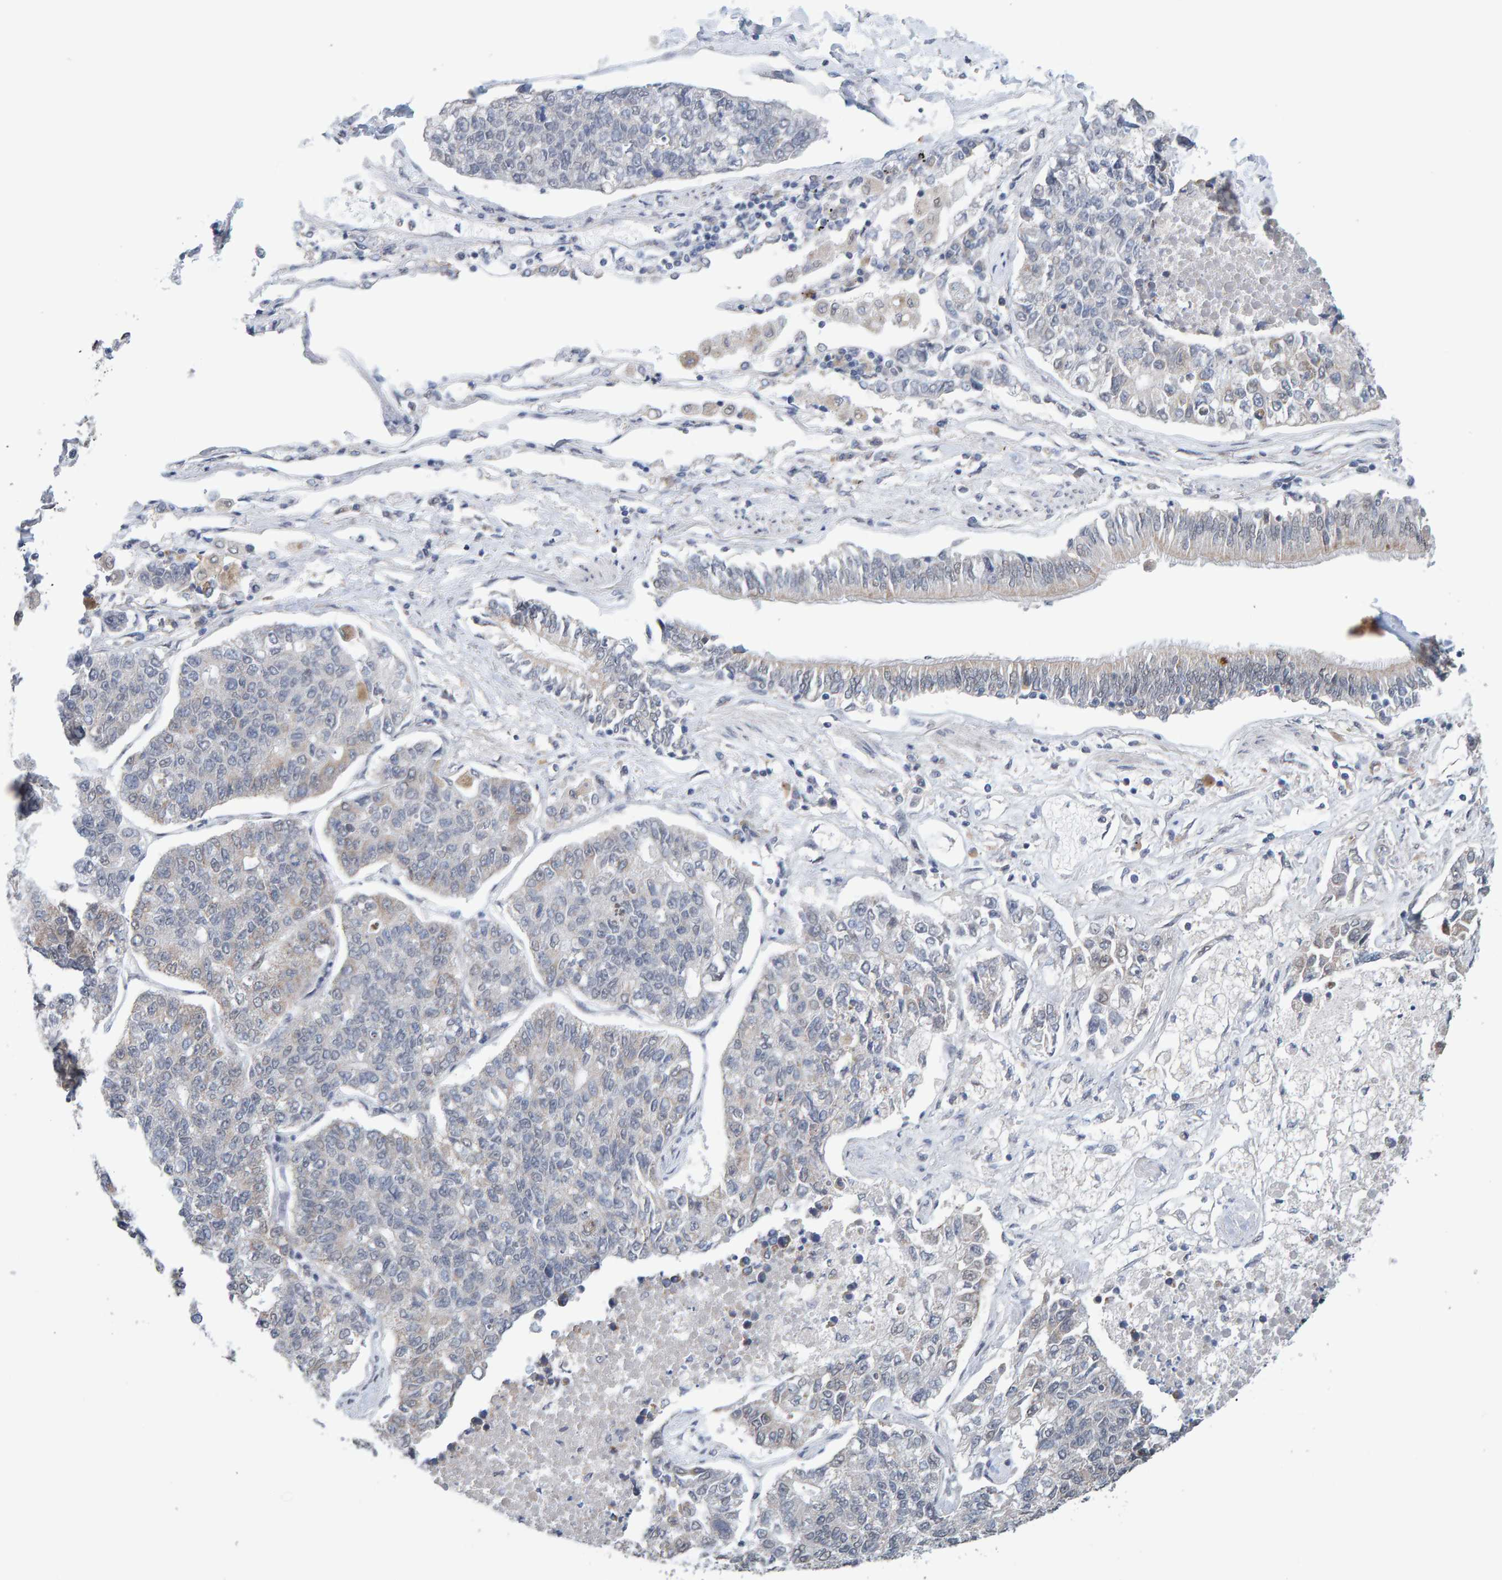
{"staining": {"intensity": "negative", "quantity": "none", "location": "none"}, "tissue": "lung cancer", "cell_type": "Tumor cells", "image_type": "cancer", "snomed": [{"axis": "morphology", "description": "Adenocarcinoma, NOS"}, {"axis": "topography", "description": "Lung"}], "caption": "Protein analysis of lung adenocarcinoma shows no significant expression in tumor cells.", "gene": "USP43", "patient": {"sex": "male", "age": 49}}